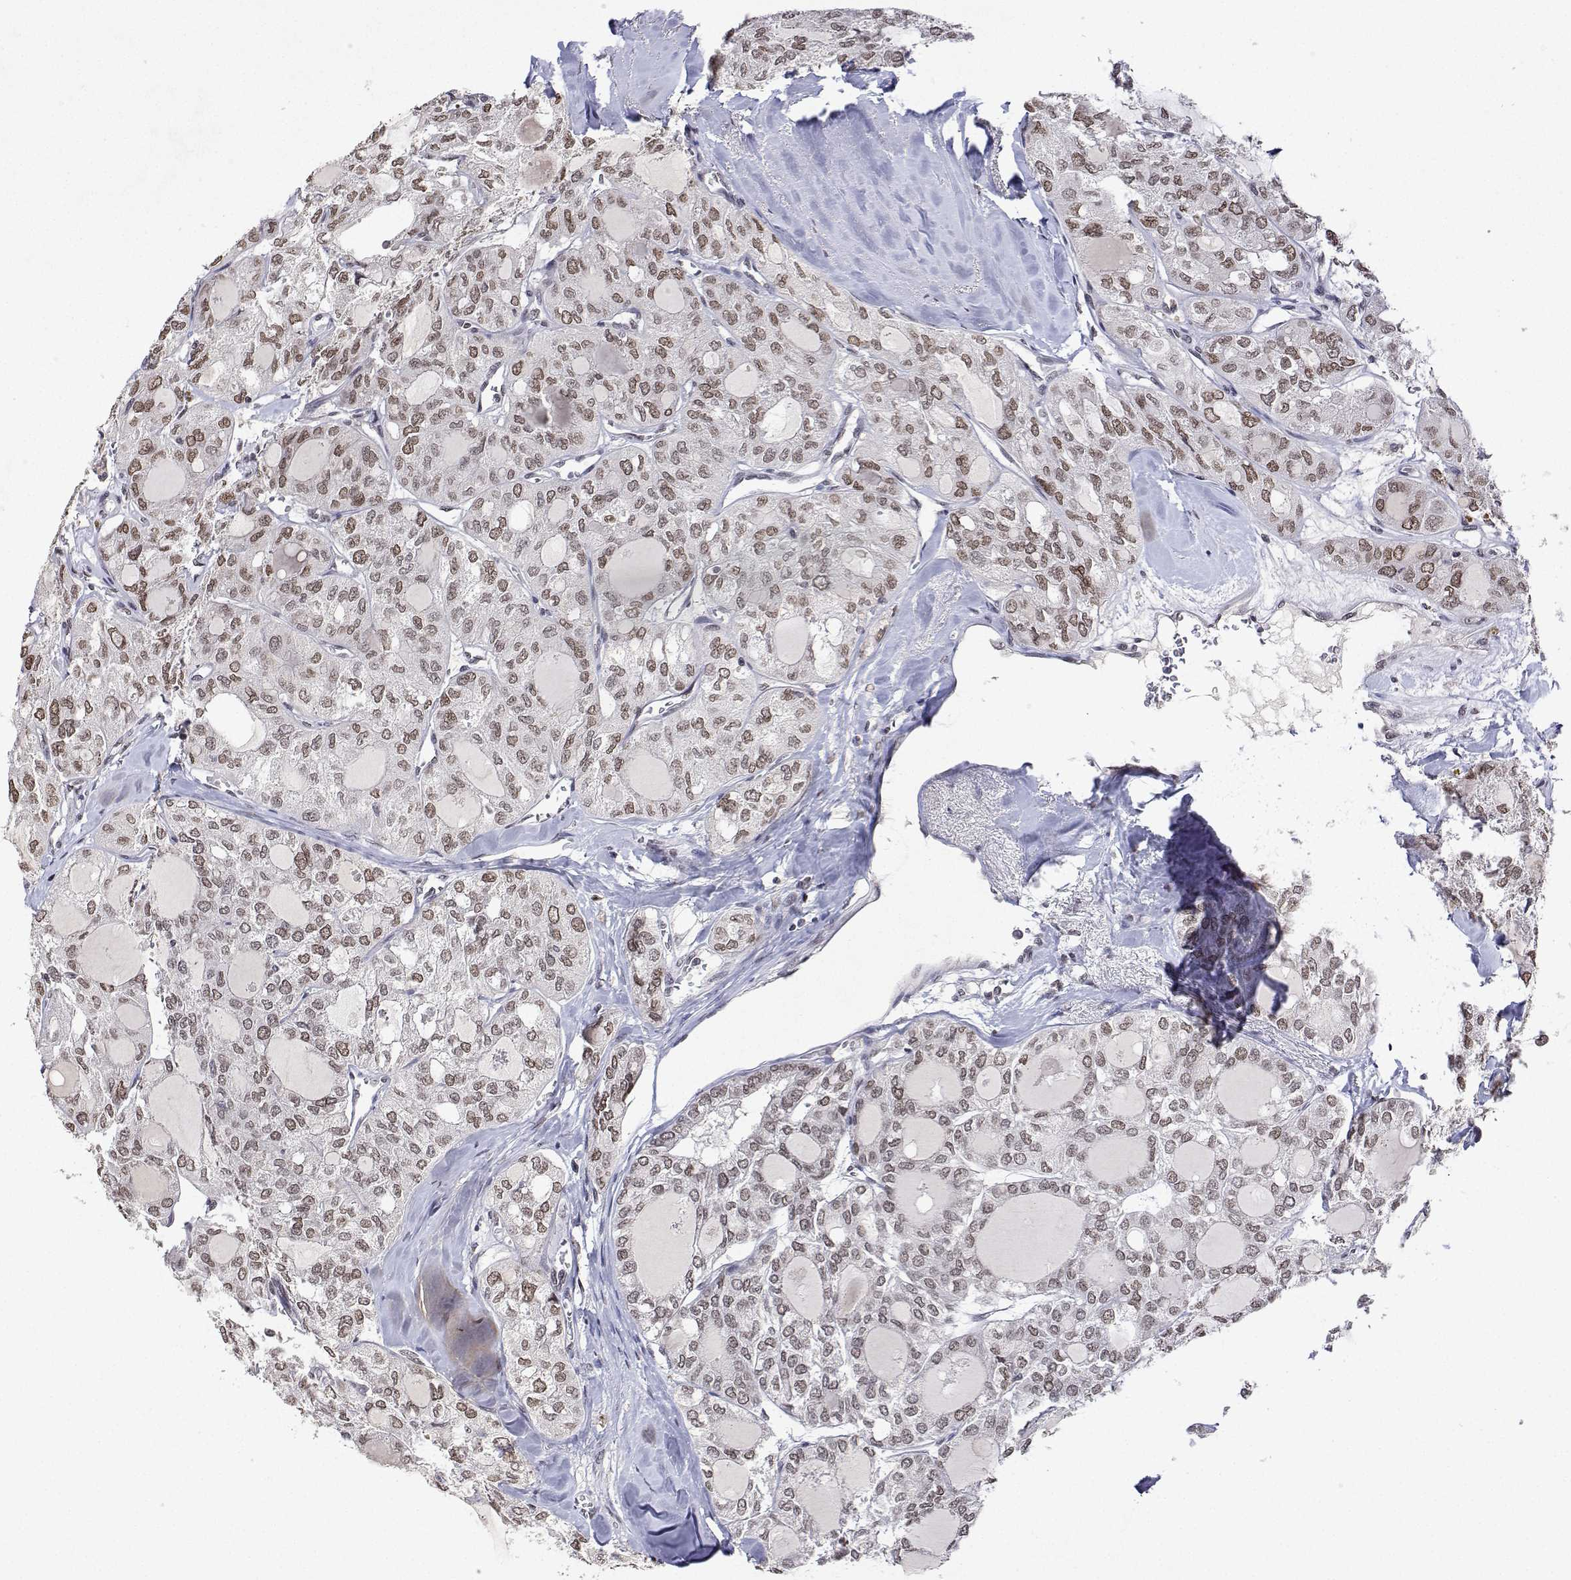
{"staining": {"intensity": "moderate", "quantity": ">75%", "location": "nuclear"}, "tissue": "thyroid cancer", "cell_type": "Tumor cells", "image_type": "cancer", "snomed": [{"axis": "morphology", "description": "Follicular adenoma carcinoma, NOS"}, {"axis": "topography", "description": "Thyroid gland"}], "caption": "Human thyroid cancer (follicular adenoma carcinoma) stained with a protein marker displays moderate staining in tumor cells.", "gene": "XPC", "patient": {"sex": "male", "age": 75}}